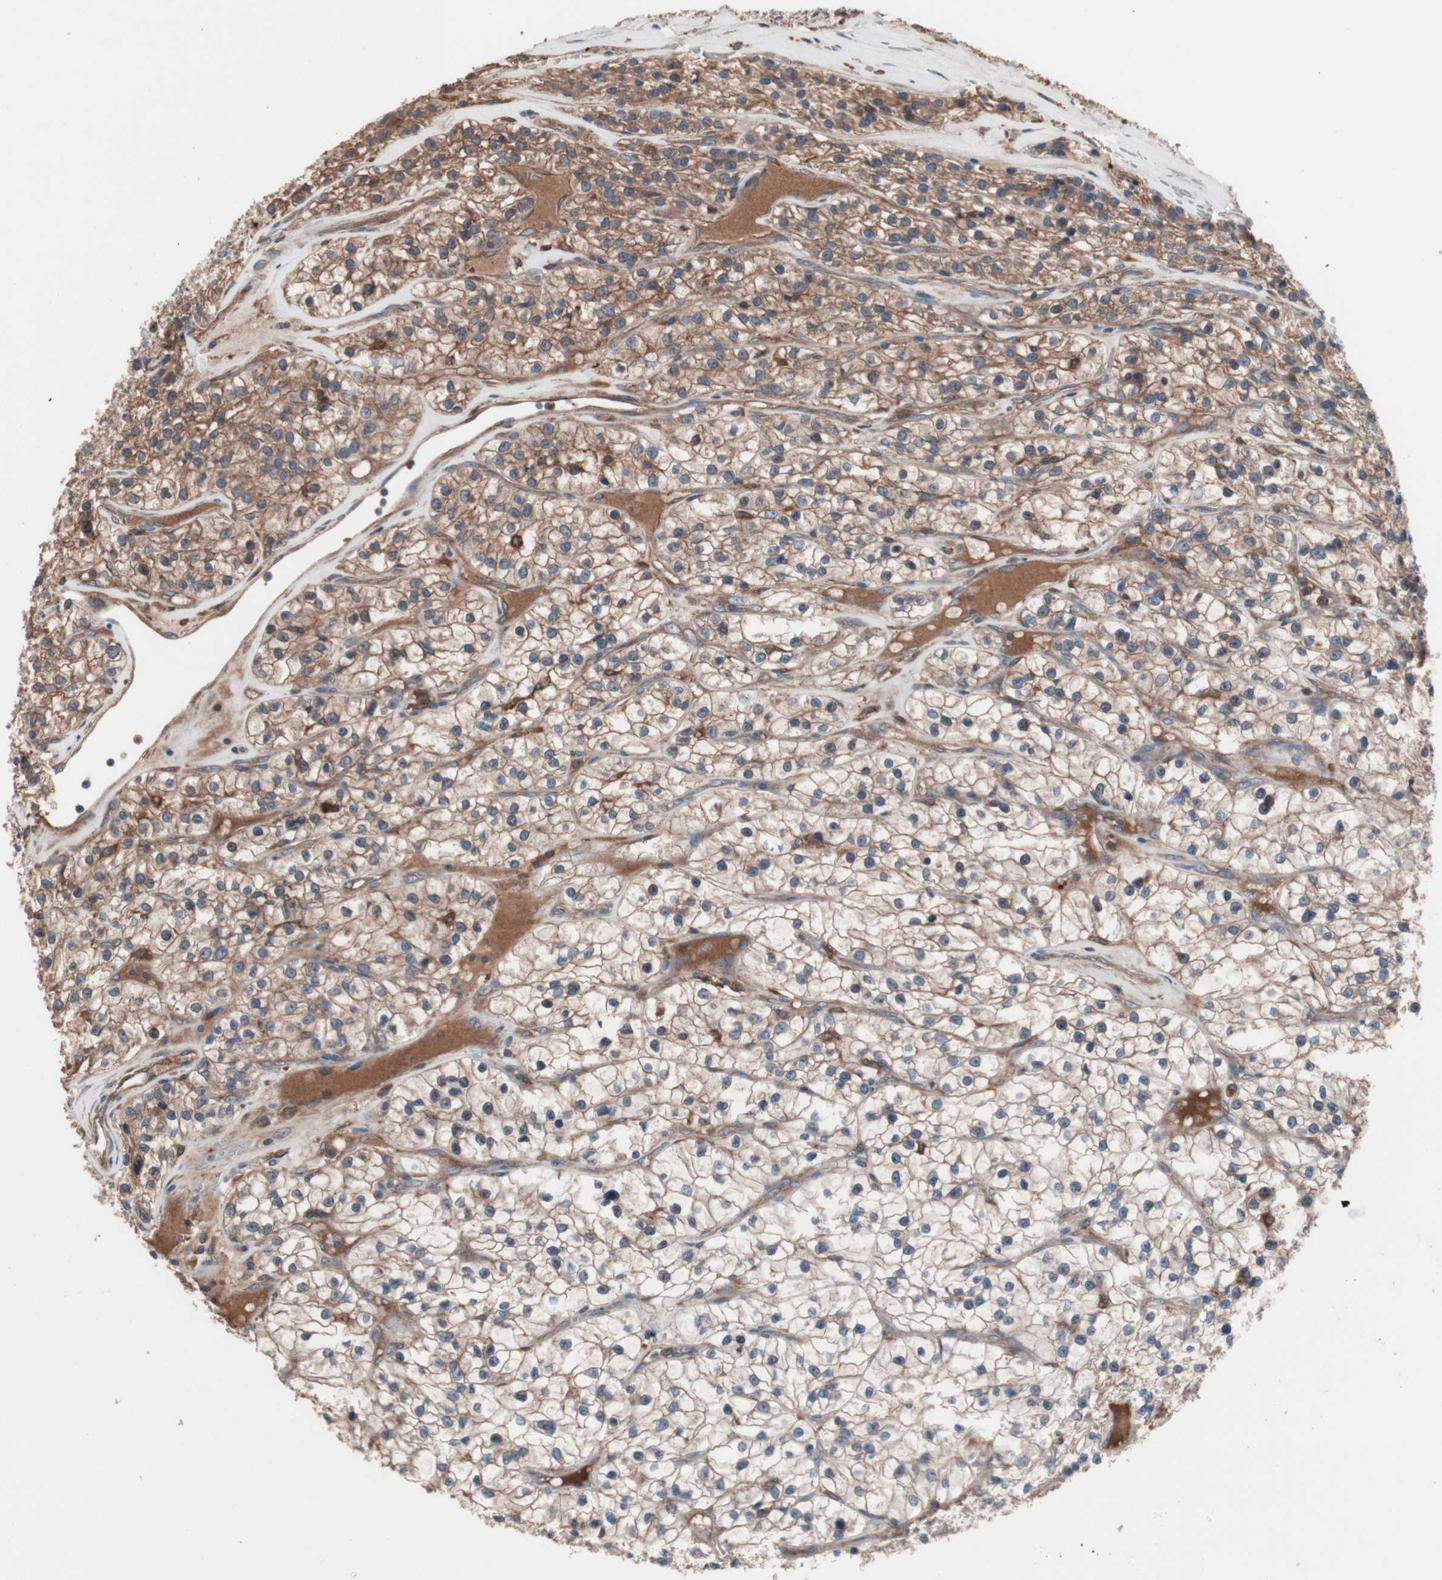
{"staining": {"intensity": "moderate", "quantity": "25%-75%", "location": "cytoplasmic/membranous"}, "tissue": "renal cancer", "cell_type": "Tumor cells", "image_type": "cancer", "snomed": [{"axis": "morphology", "description": "Adenocarcinoma, NOS"}, {"axis": "topography", "description": "Kidney"}], "caption": "DAB (3,3'-diaminobenzidine) immunohistochemical staining of human adenocarcinoma (renal) exhibits moderate cytoplasmic/membranous protein staining in about 25%-75% of tumor cells. The staining was performed using DAB, with brown indicating positive protein expression. Nuclei are stained blue with hematoxylin.", "gene": "ATG7", "patient": {"sex": "female", "age": 57}}